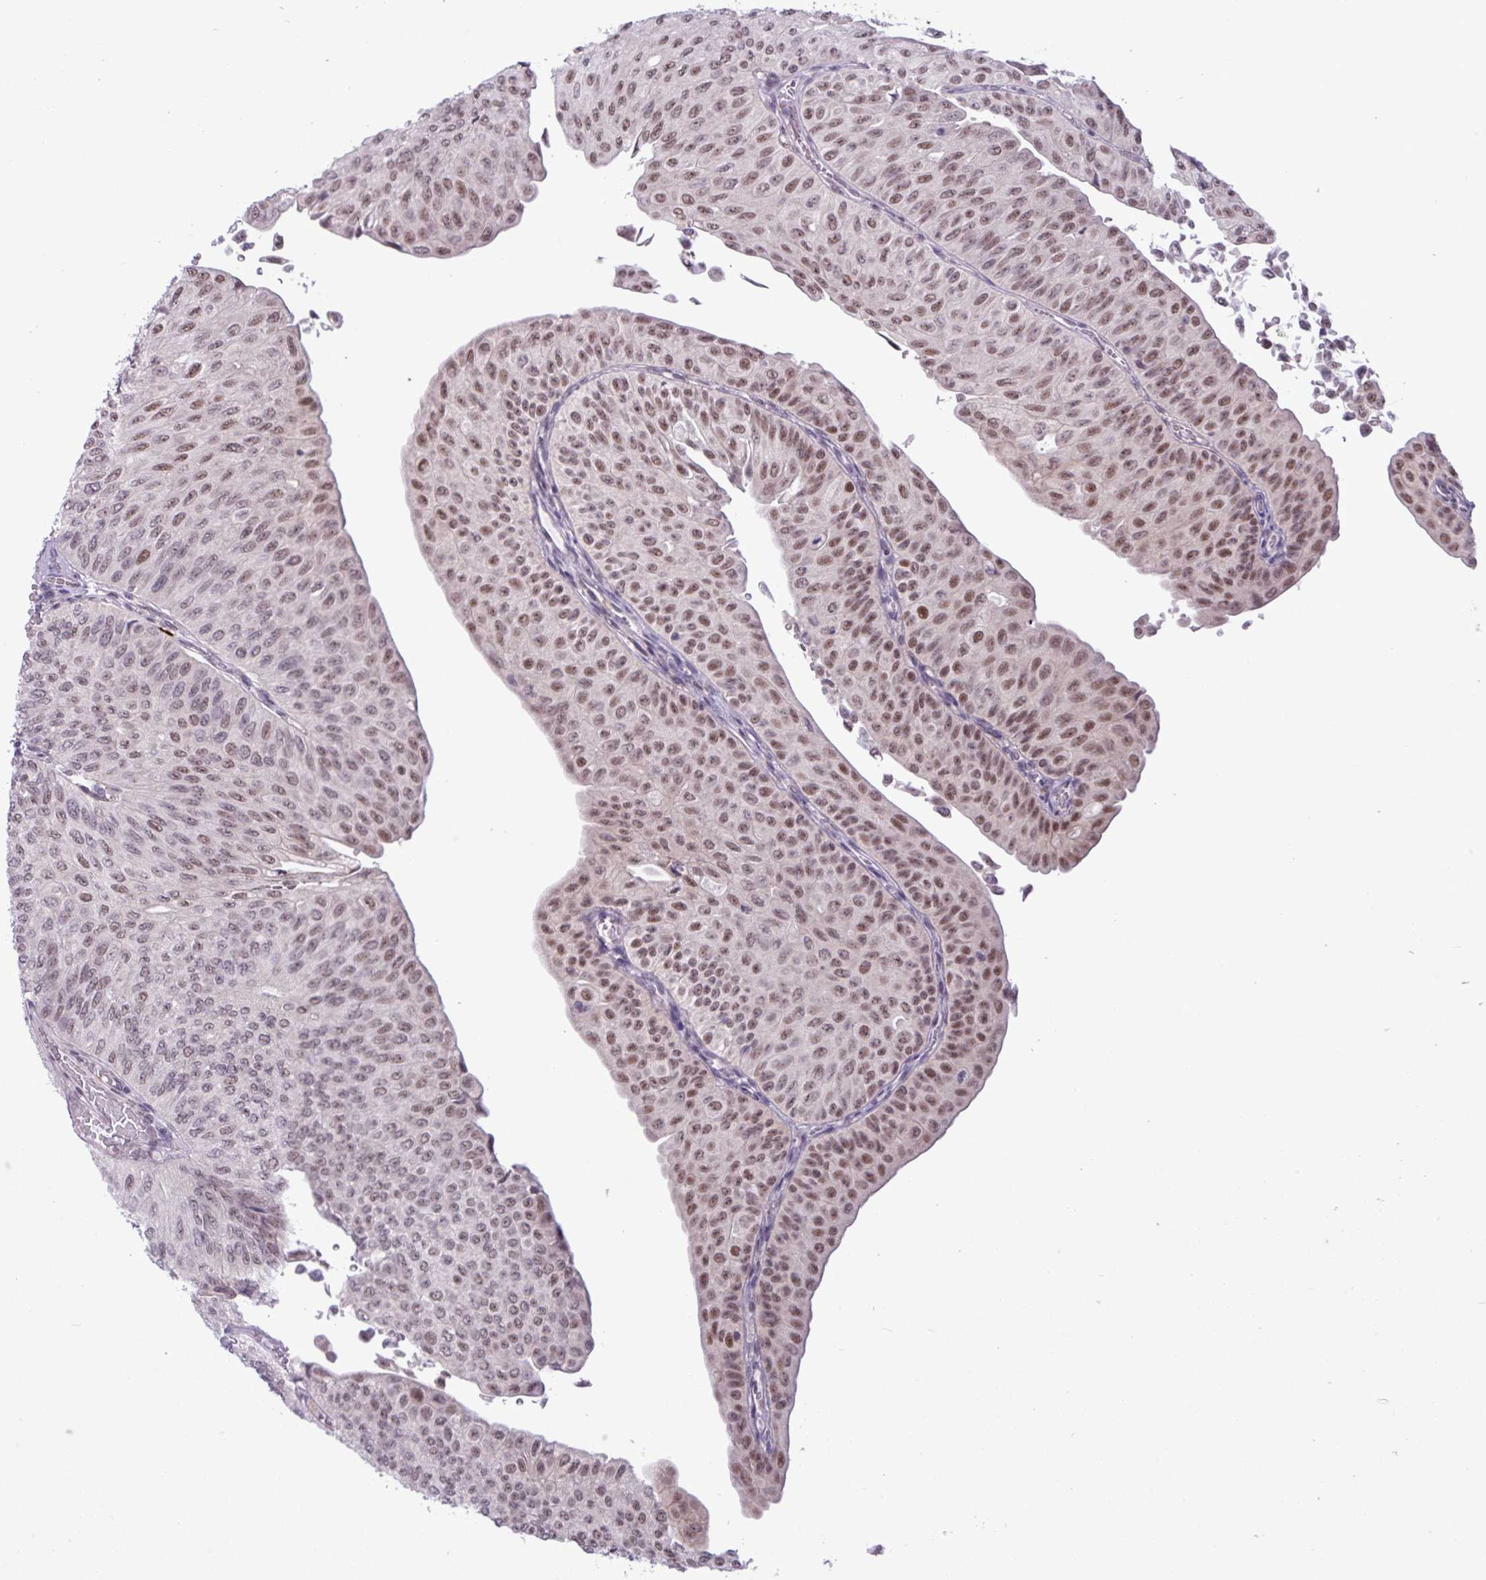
{"staining": {"intensity": "moderate", "quantity": "25%-75%", "location": "nuclear"}, "tissue": "urothelial cancer", "cell_type": "Tumor cells", "image_type": "cancer", "snomed": [{"axis": "morphology", "description": "Urothelial carcinoma, NOS"}, {"axis": "topography", "description": "Urinary bladder"}], "caption": "Protein staining reveals moderate nuclear positivity in approximately 25%-75% of tumor cells in urothelial cancer.", "gene": "NOTCH2", "patient": {"sex": "male", "age": 59}}